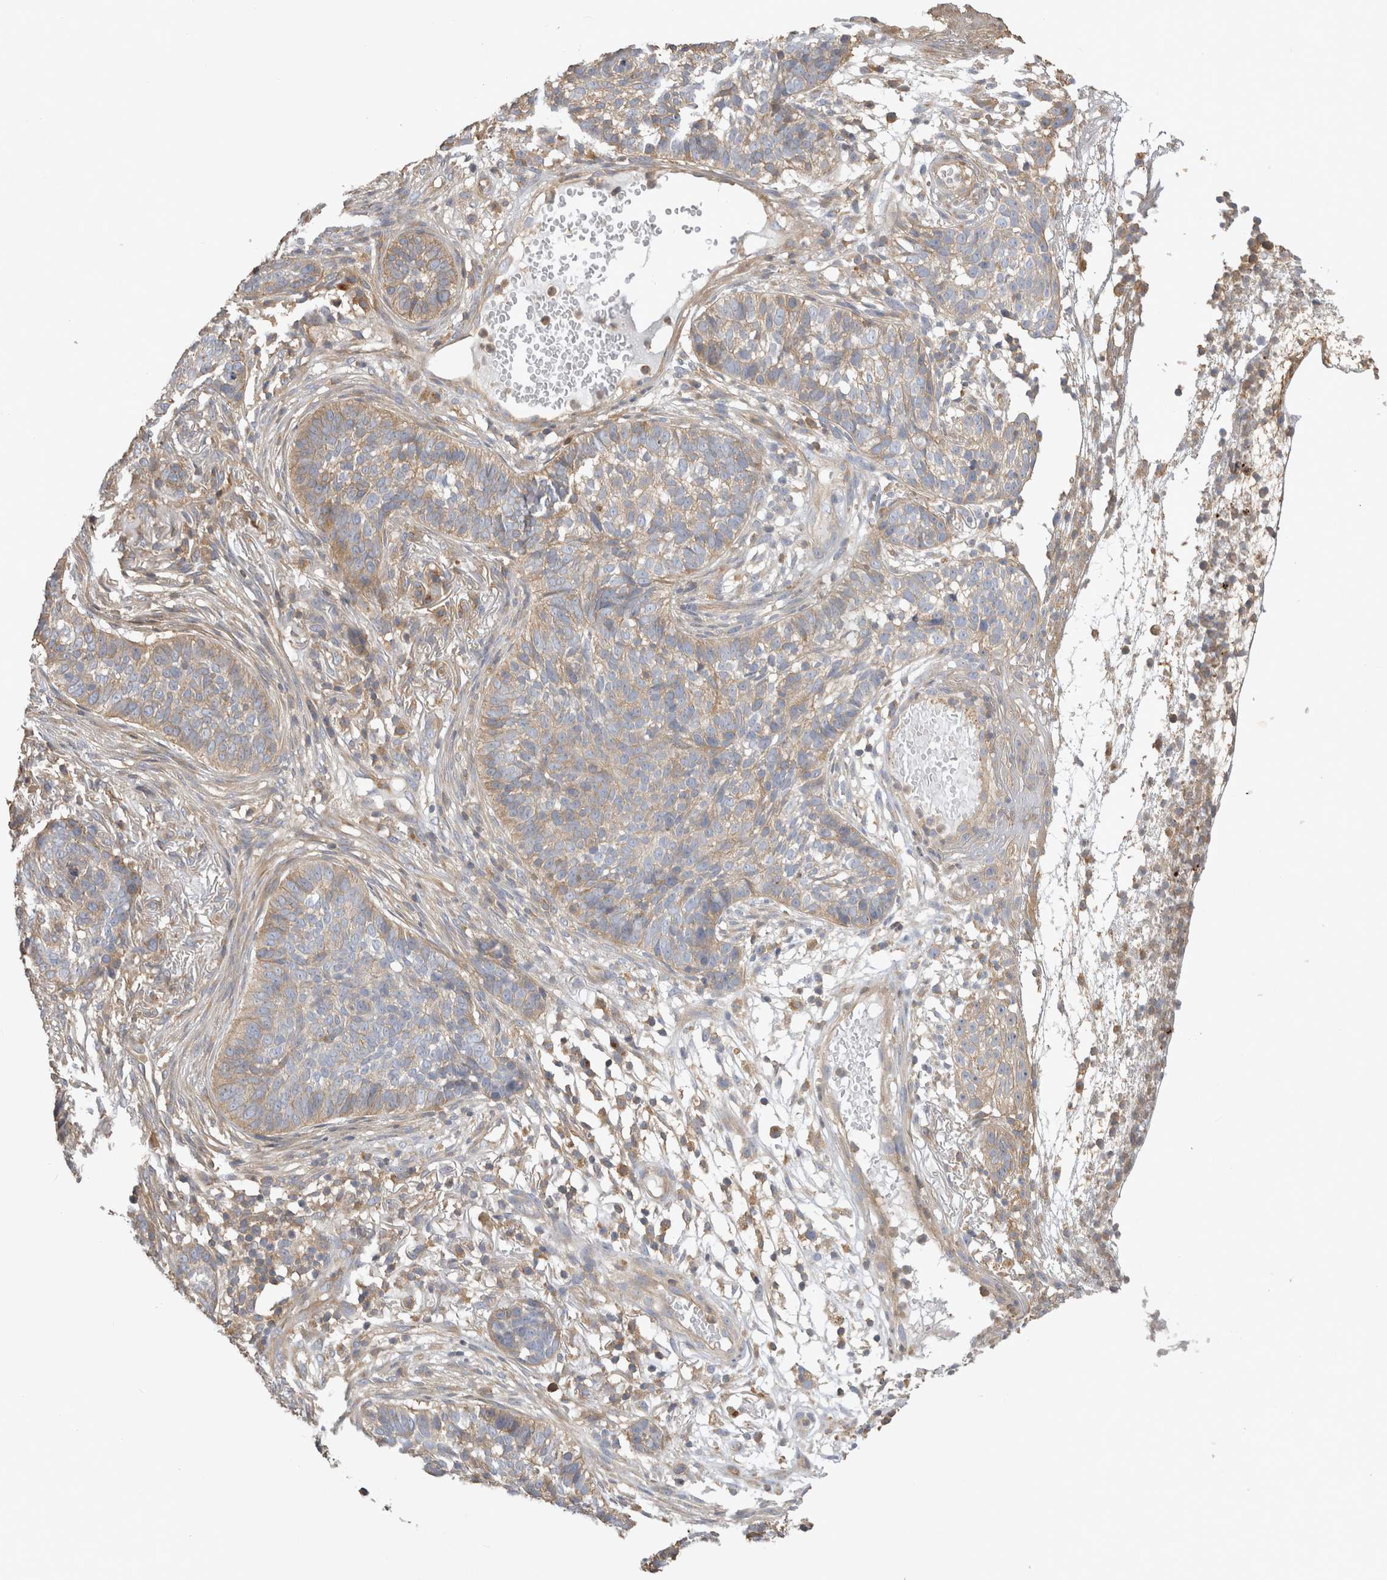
{"staining": {"intensity": "weak", "quantity": "<25%", "location": "cytoplasmic/membranous"}, "tissue": "skin cancer", "cell_type": "Tumor cells", "image_type": "cancer", "snomed": [{"axis": "morphology", "description": "Basal cell carcinoma"}, {"axis": "topography", "description": "Skin"}], "caption": "Skin cancer stained for a protein using immunohistochemistry displays no positivity tumor cells.", "gene": "CHMP6", "patient": {"sex": "male", "age": 85}}